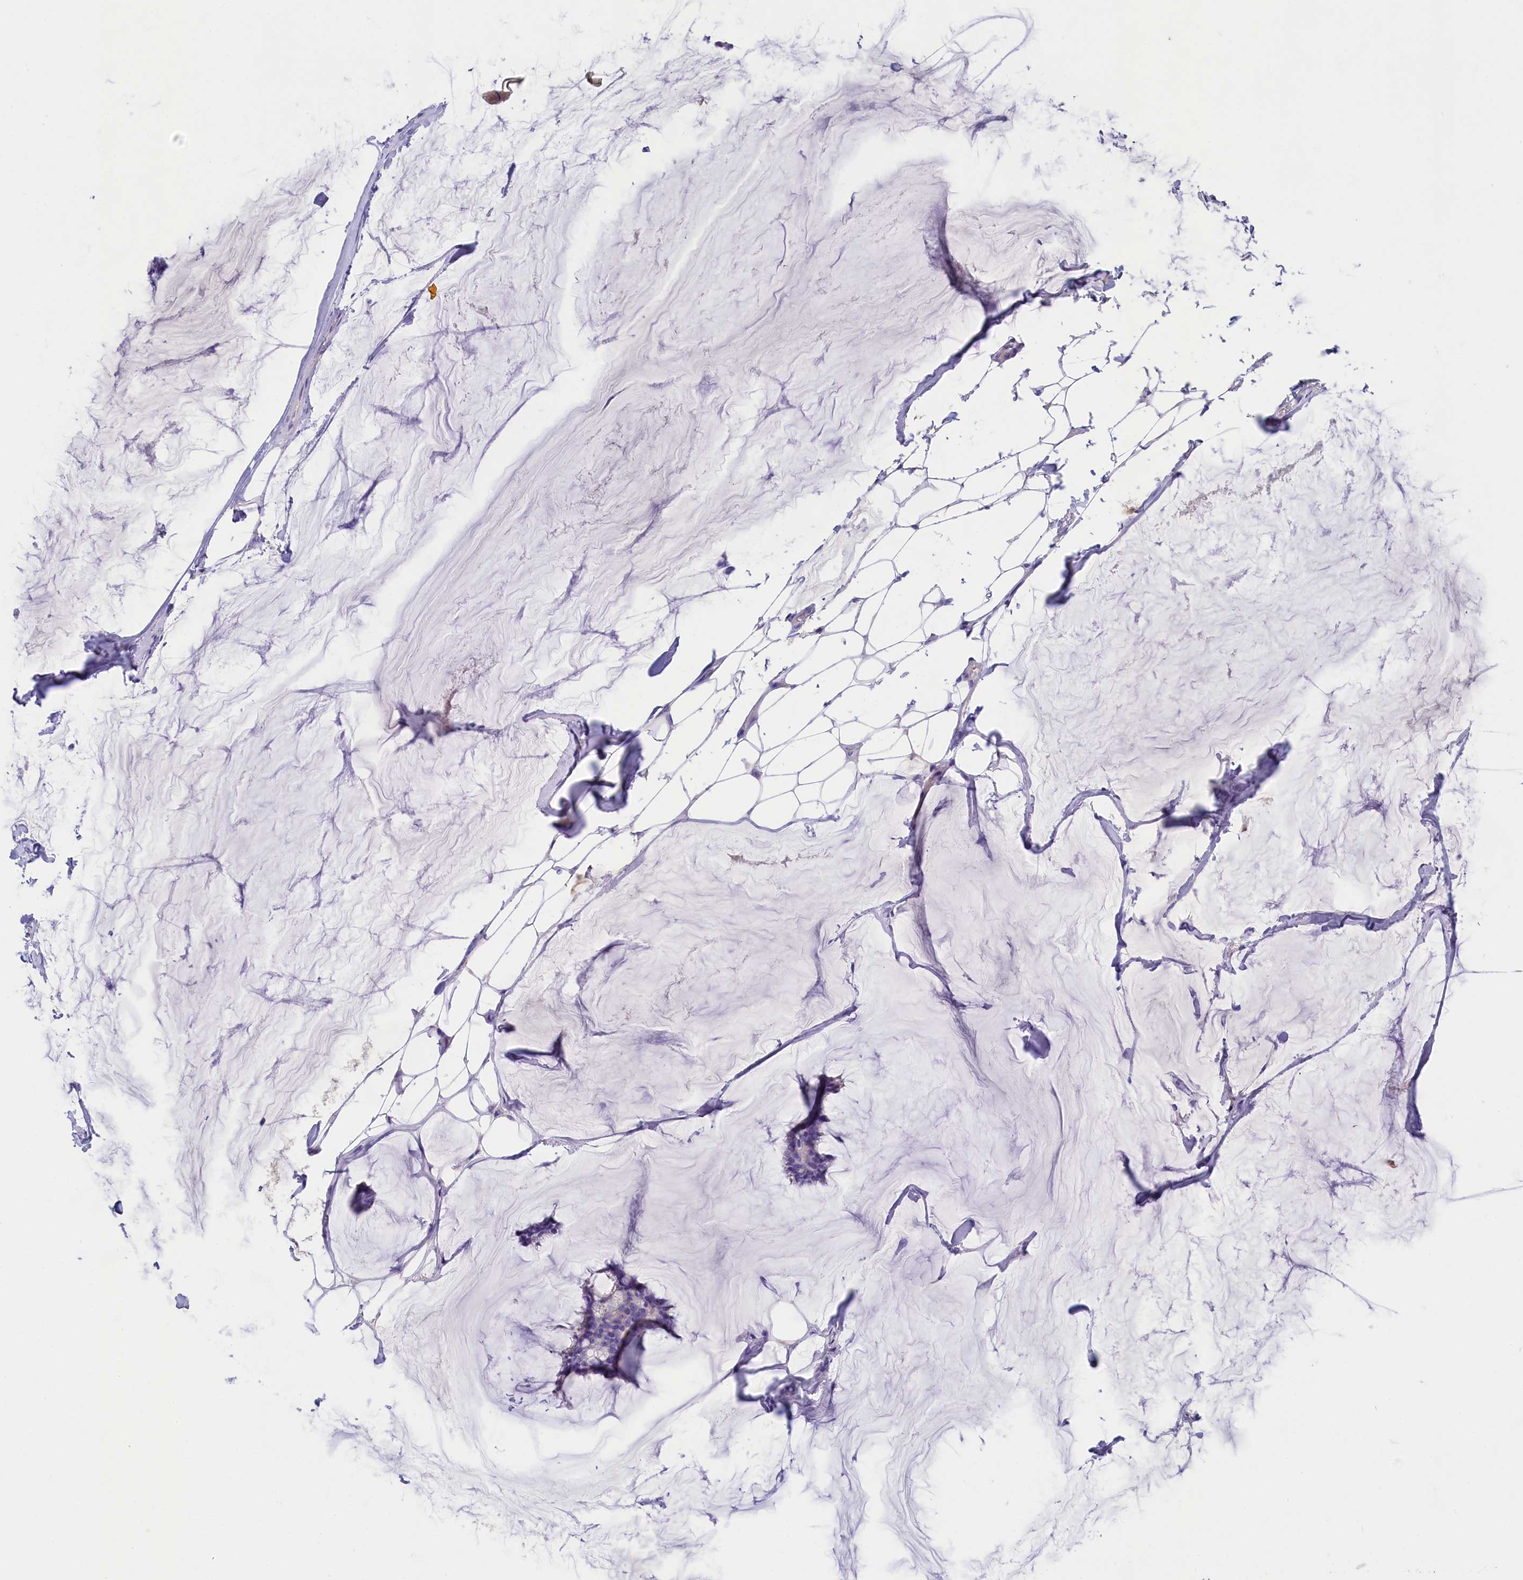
{"staining": {"intensity": "negative", "quantity": "none", "location": "none"}, "tissue": "breast cancer", "cell_type": "Tumor cells", "image_type": "cancer", "snomed": [{"axis": "morphology", "description": "Duct carcinoma"}, {"axis": "topography", "description": "Breast"}], "caption": "IHC histopathology image of neoplastic tissue: breast intraductal carcinoma stained with DAB displays no significant protein staining in tumor cells. Brightfield microscopy of IHC stained with DAB (brown) and hematoxylin (blue), captured at high magnification.", "gene": "SULT2A1", "patient": {"sex": "female", "age": 93}}